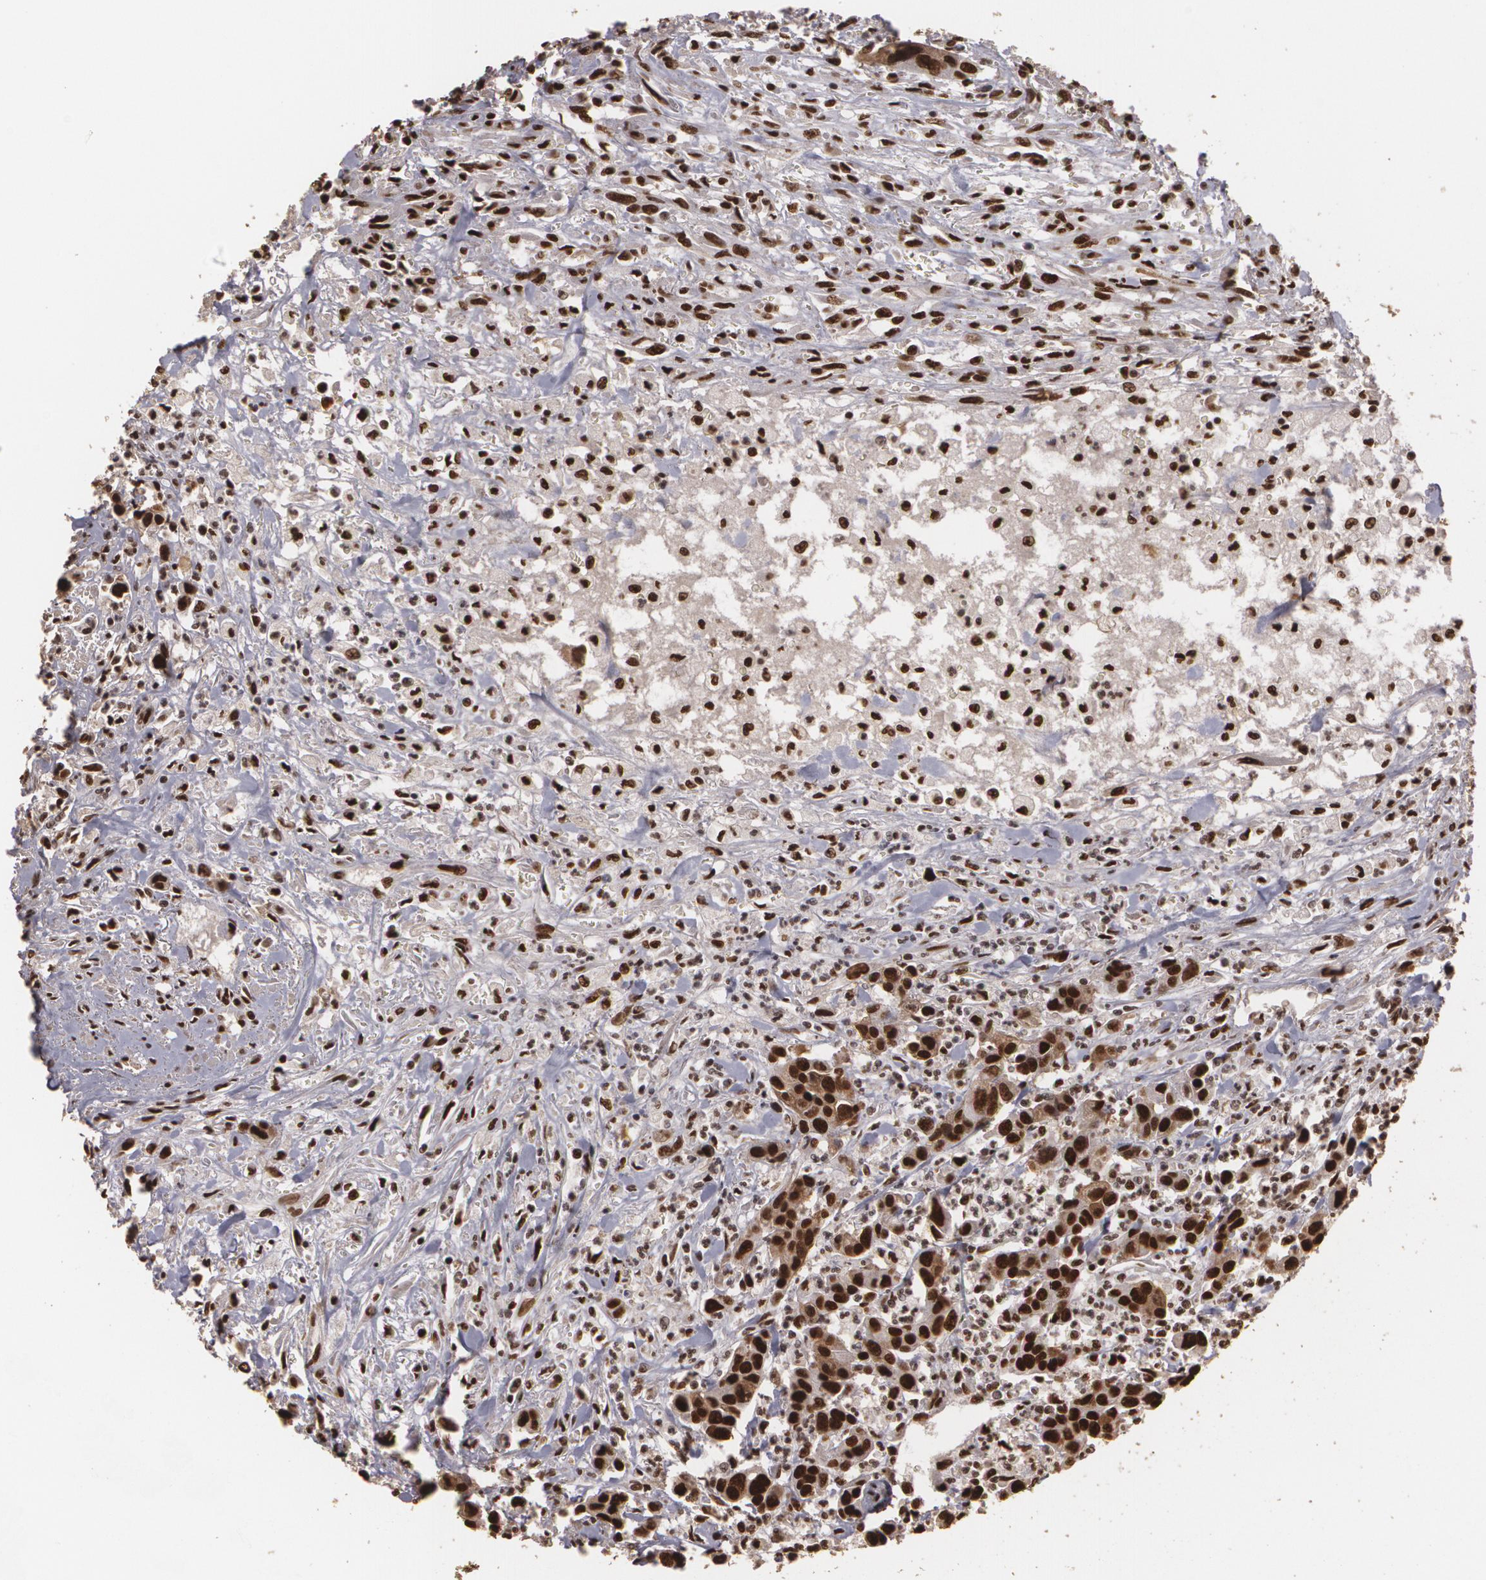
{"staining": {"intensity": "strong", "quantity": ">75%", "location": "cytoplasmic/membranous,nuclear"}, "tissue": "urothelial cancer", "cell_type": "Tumor cells", "image_type": "cancer", "snomed": [{"axis": "morphology", "description": "Urothelial carcinoma, High grade"}, {"axis": "topography", "description": "Urinary bladder"}], "caption": "High-power microscopy captured an immunohistochemistry (IHC) micrograph of urothelial cancer, revealing strong cytoplasmic/membranous and nuclear expression in about >75% of tumor cells. (IHC, brightfield microscopy, high magnification).", "gene": "RCOR1", "patient": {"sex": "male", "age": 86}}